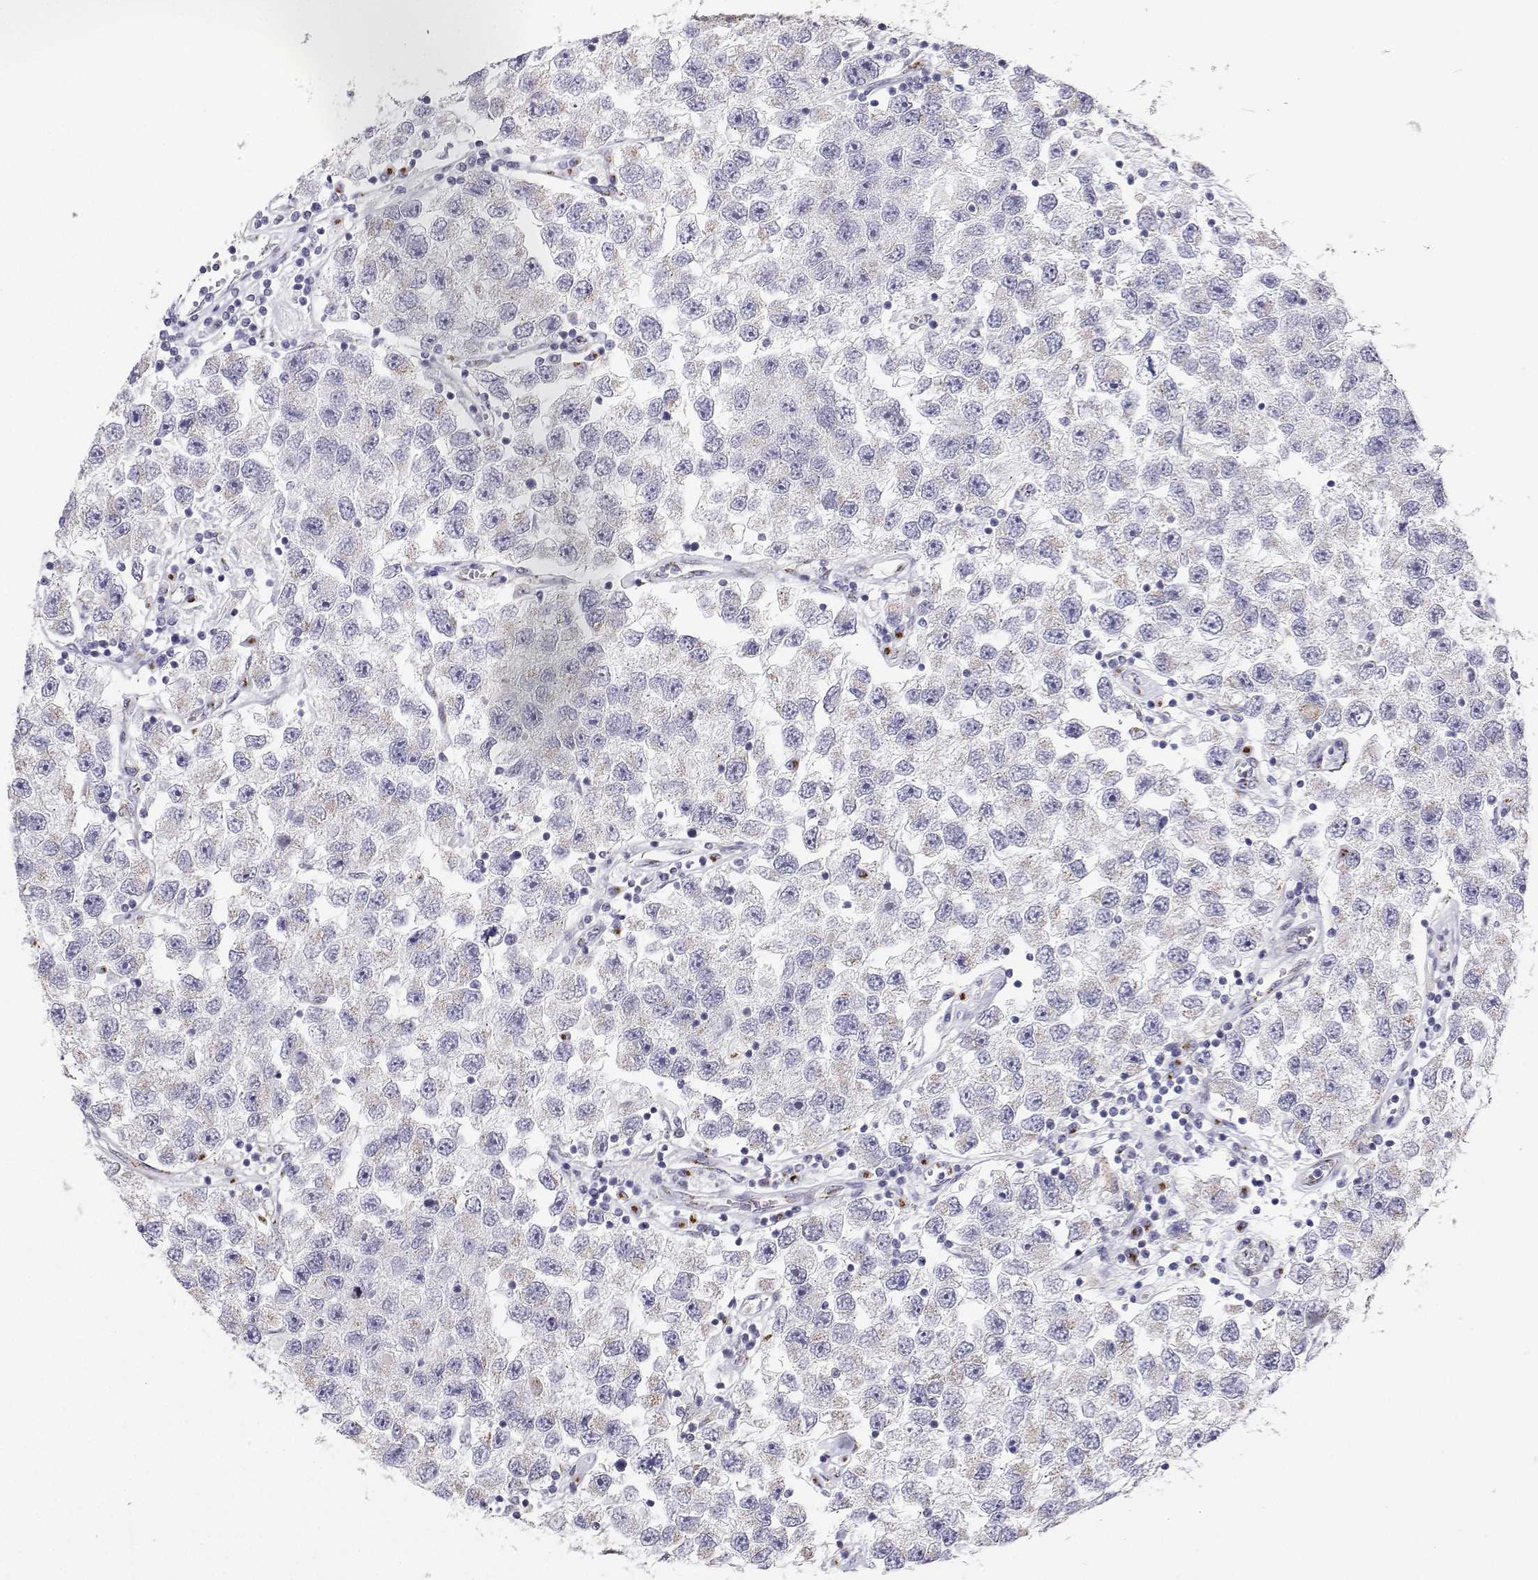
{"staining": {"intensity": "negative", "quantity": "none", "location": "none"}, "tissue": "testis cancer", "cell_type": "Tumor cells", "image_type": "cancer", "snomed": [{"axis": "morphology", "description": "Seminoma, NOS"}, {"axis": "topography", "description": "Testis"}], "caption": "Tumor cells show no significant protein staining in testis cancer (seminoma). (DAB (3,3'-diaminobenzidine) immunohistochemistry, high magnification).", "gene": "STARD13", "patient": {"sex": "male", "age": 26}}